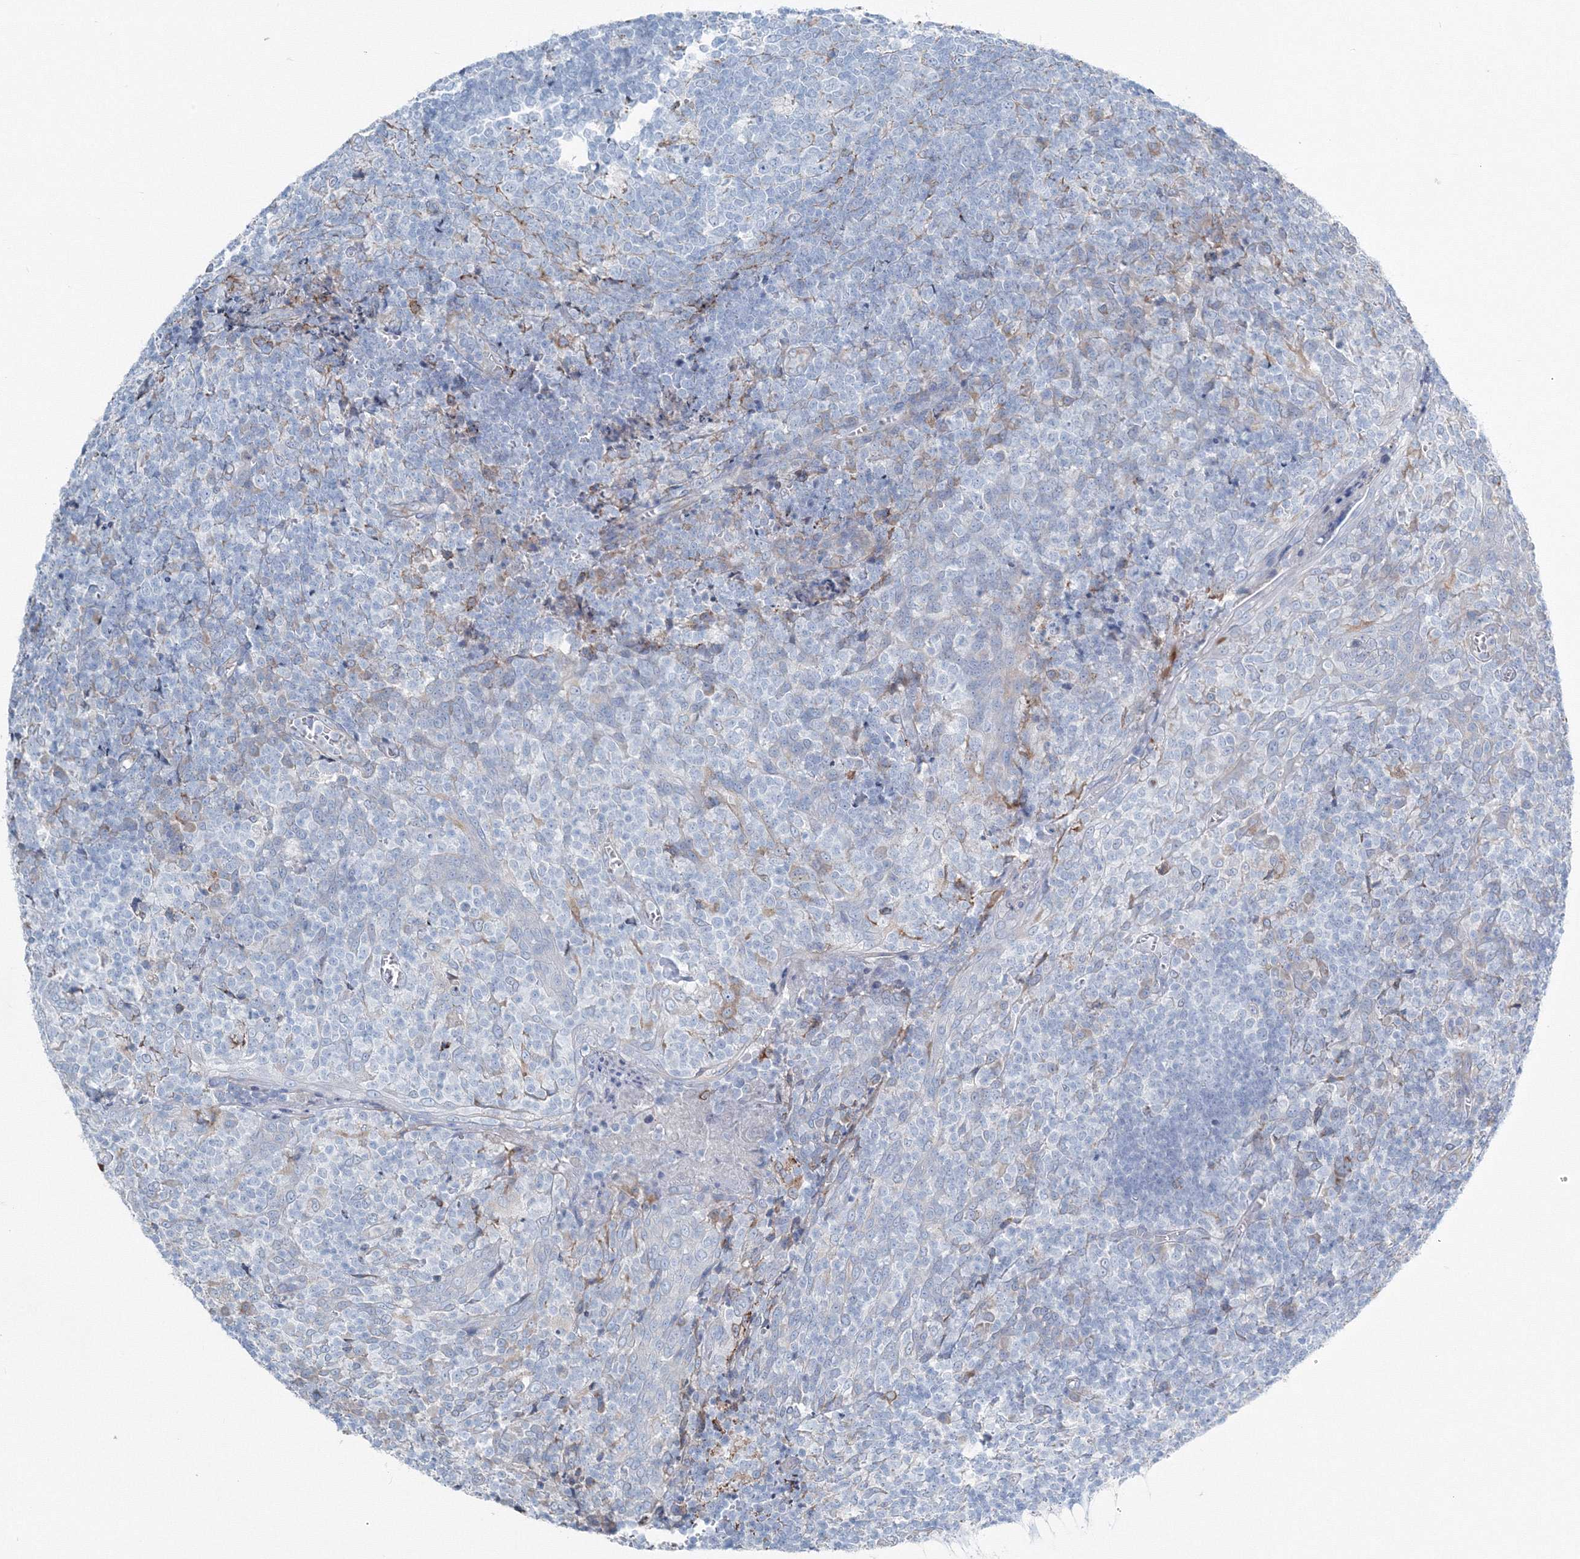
{"staining": {"intensity": "negative", "quantity": "none", "location": "none"}, "tissue": "tonsil", "cell_type": "Germinal center cells", "image_type": "normal", "snomed": [{"axis": "morphology", "description": "Normal tissue, NOS"}, {"axis": "topography", "description": "Tonsil"}], "caption": "Immunohistochemistry (IHC) of benign human tonsil shows no staining in germinal center cells. (DAB IHC visualized using brightfield microscopy, high magnification).", "gene": "ENSG00000285283", "patient": {"sex": "female", "age": 19}}